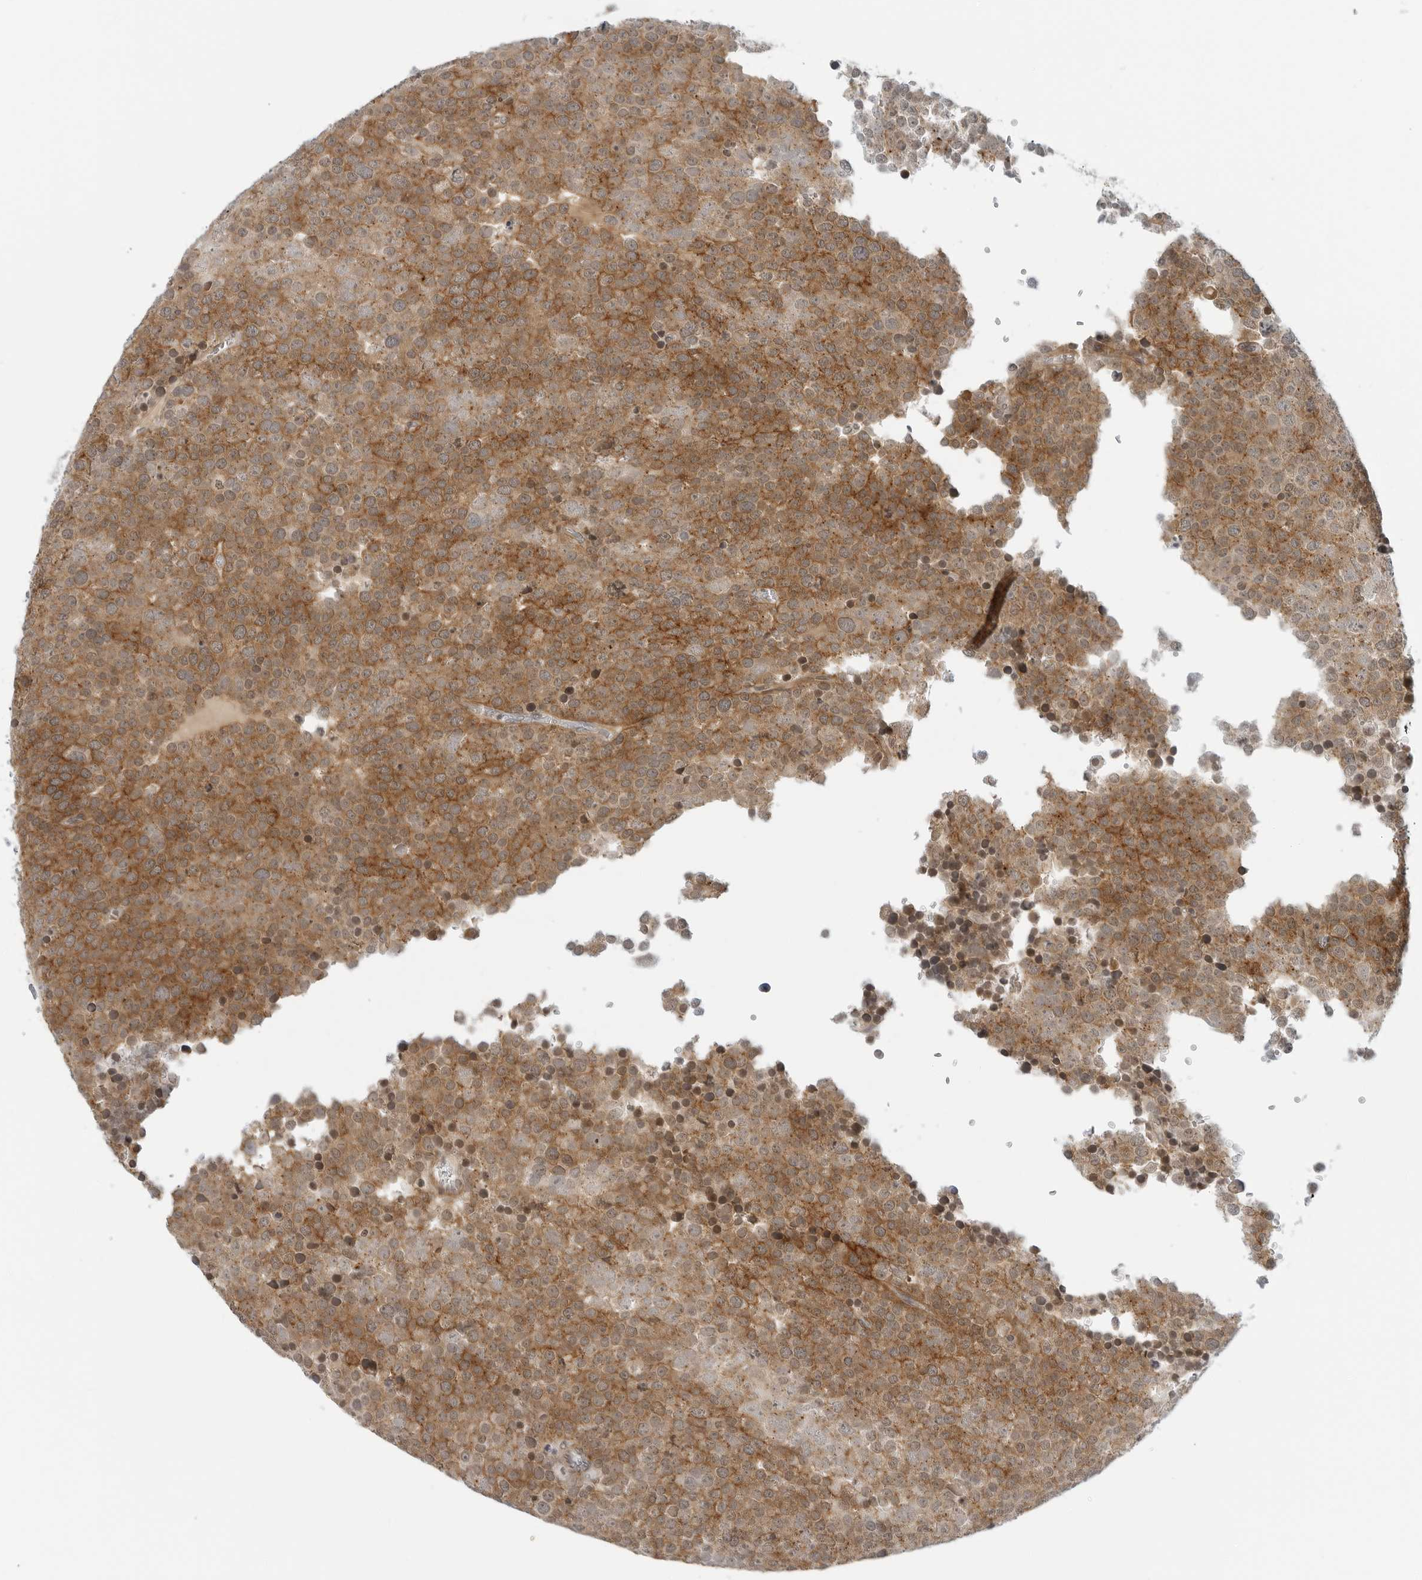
{"staining": {"intensity": "moderate", "quantity": ">75%", "location": "cytoplasmic/membranous"}, "tissue": "testis cancer", "cell_type": "Tumor cells", "image_type": "cancer", "snomed": [{"axis": "morphology", "description": "Seminoma, NOS"}, {"axis": "topography", "description": "Testis"}], "caption": "Testis cancer was stained to show a protein in brown. There is medium levels of moderate cytoplasmic/membranous staining in approximately >75% of tumor cells.", "gene": "SUGCT", "patient": {"sex": "male", "age": 71}}